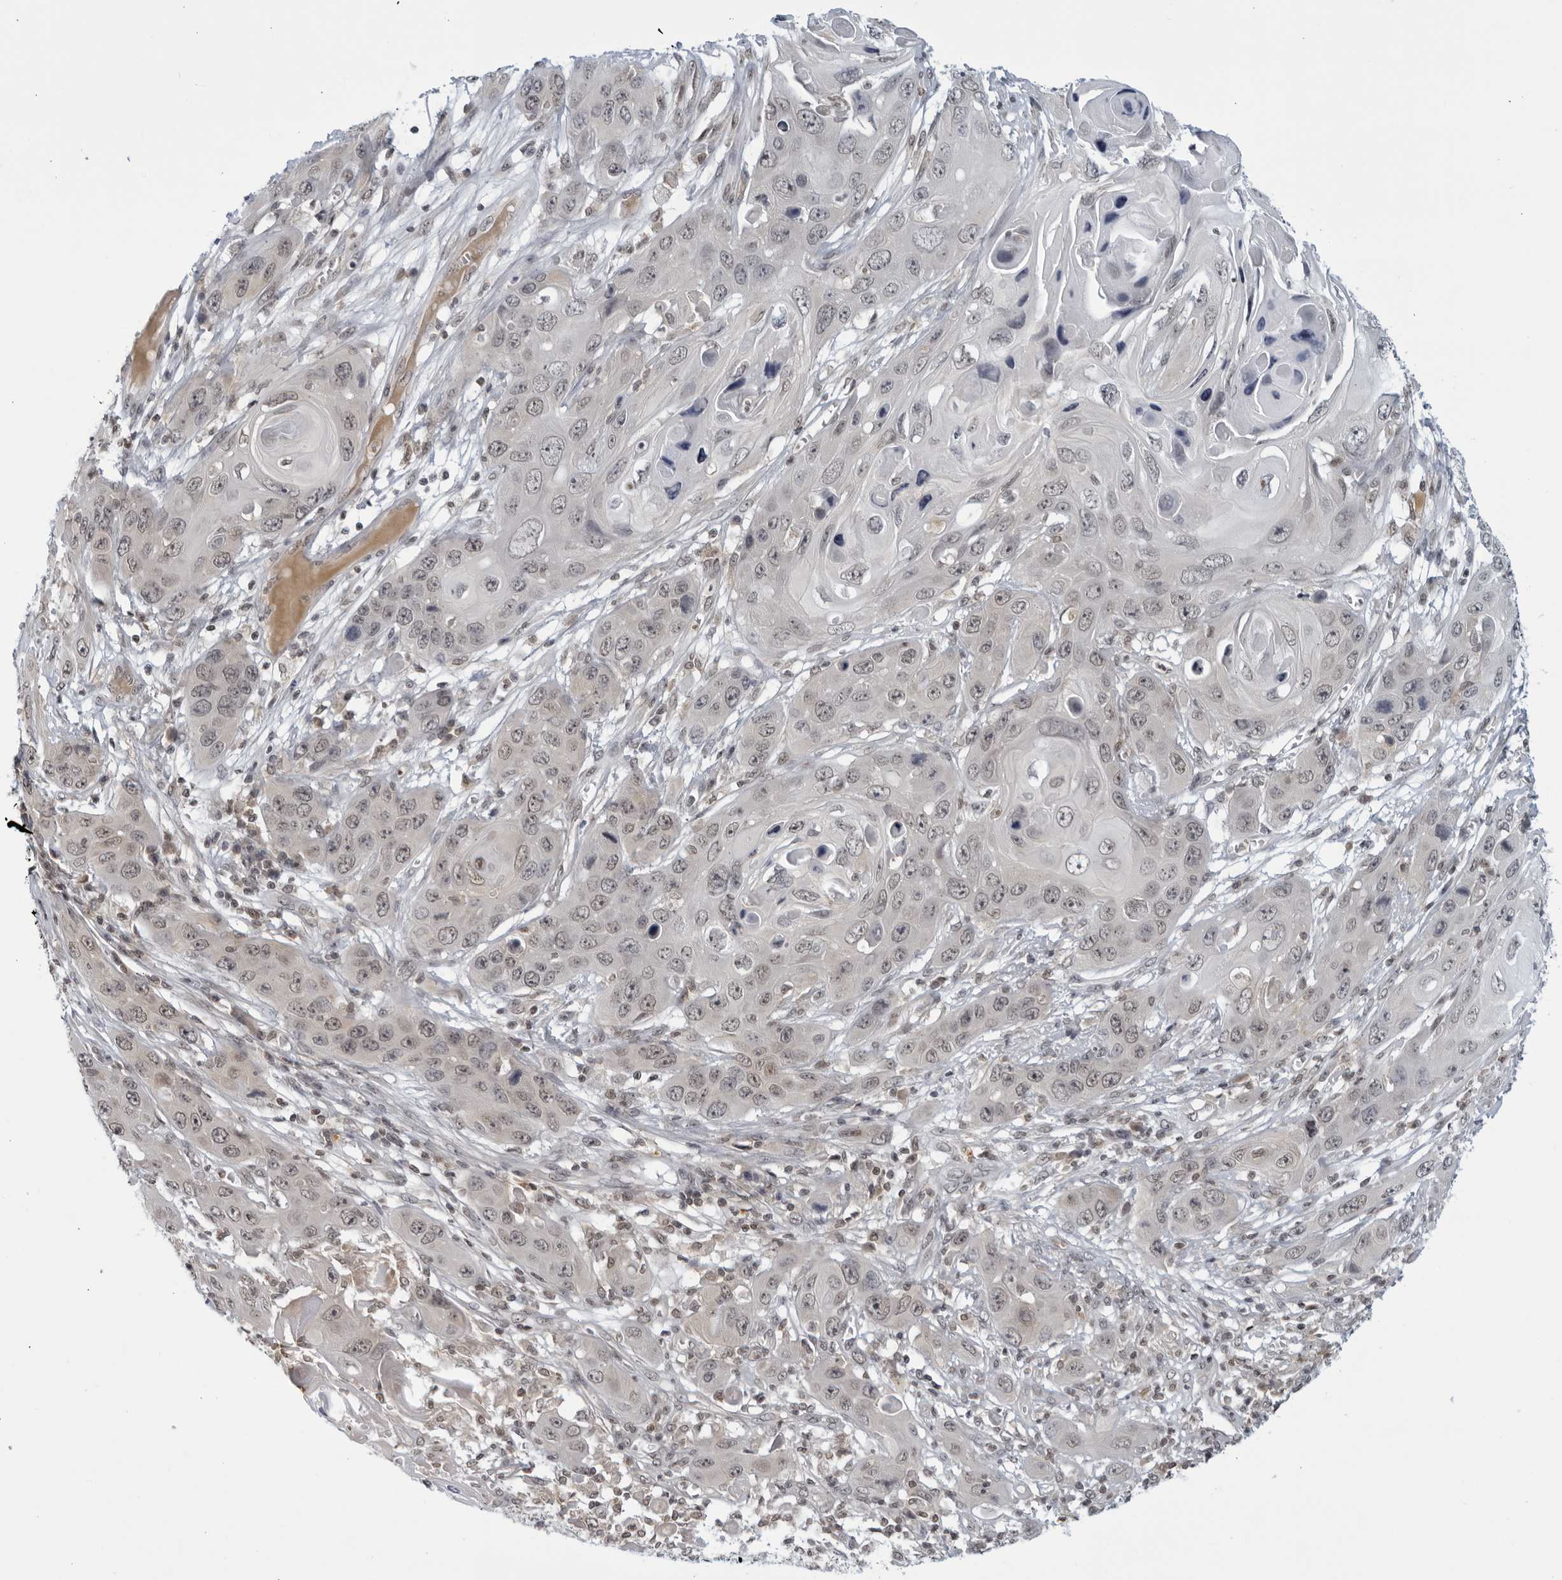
{"staining": {"intensity": "weak", "quantity": "25%-75%", "location": "nuclear"}, "tissue": "skin cancer", "cell_type": "Tumor cells", "image_type": "cancer", "snomed": [{"axis": "morphology", "description": "Squamous cell carcinoma, NOS"}, {"axis": "topography", "description": "Skin"}], "caption": "Skin cancer was stained to show a protein in brown. There is low levels of weak nuclear expression in about 25%-75% of tumor cells.", "gene": "CC2D1B", "patient": {"sex": "male", "age": 55}}